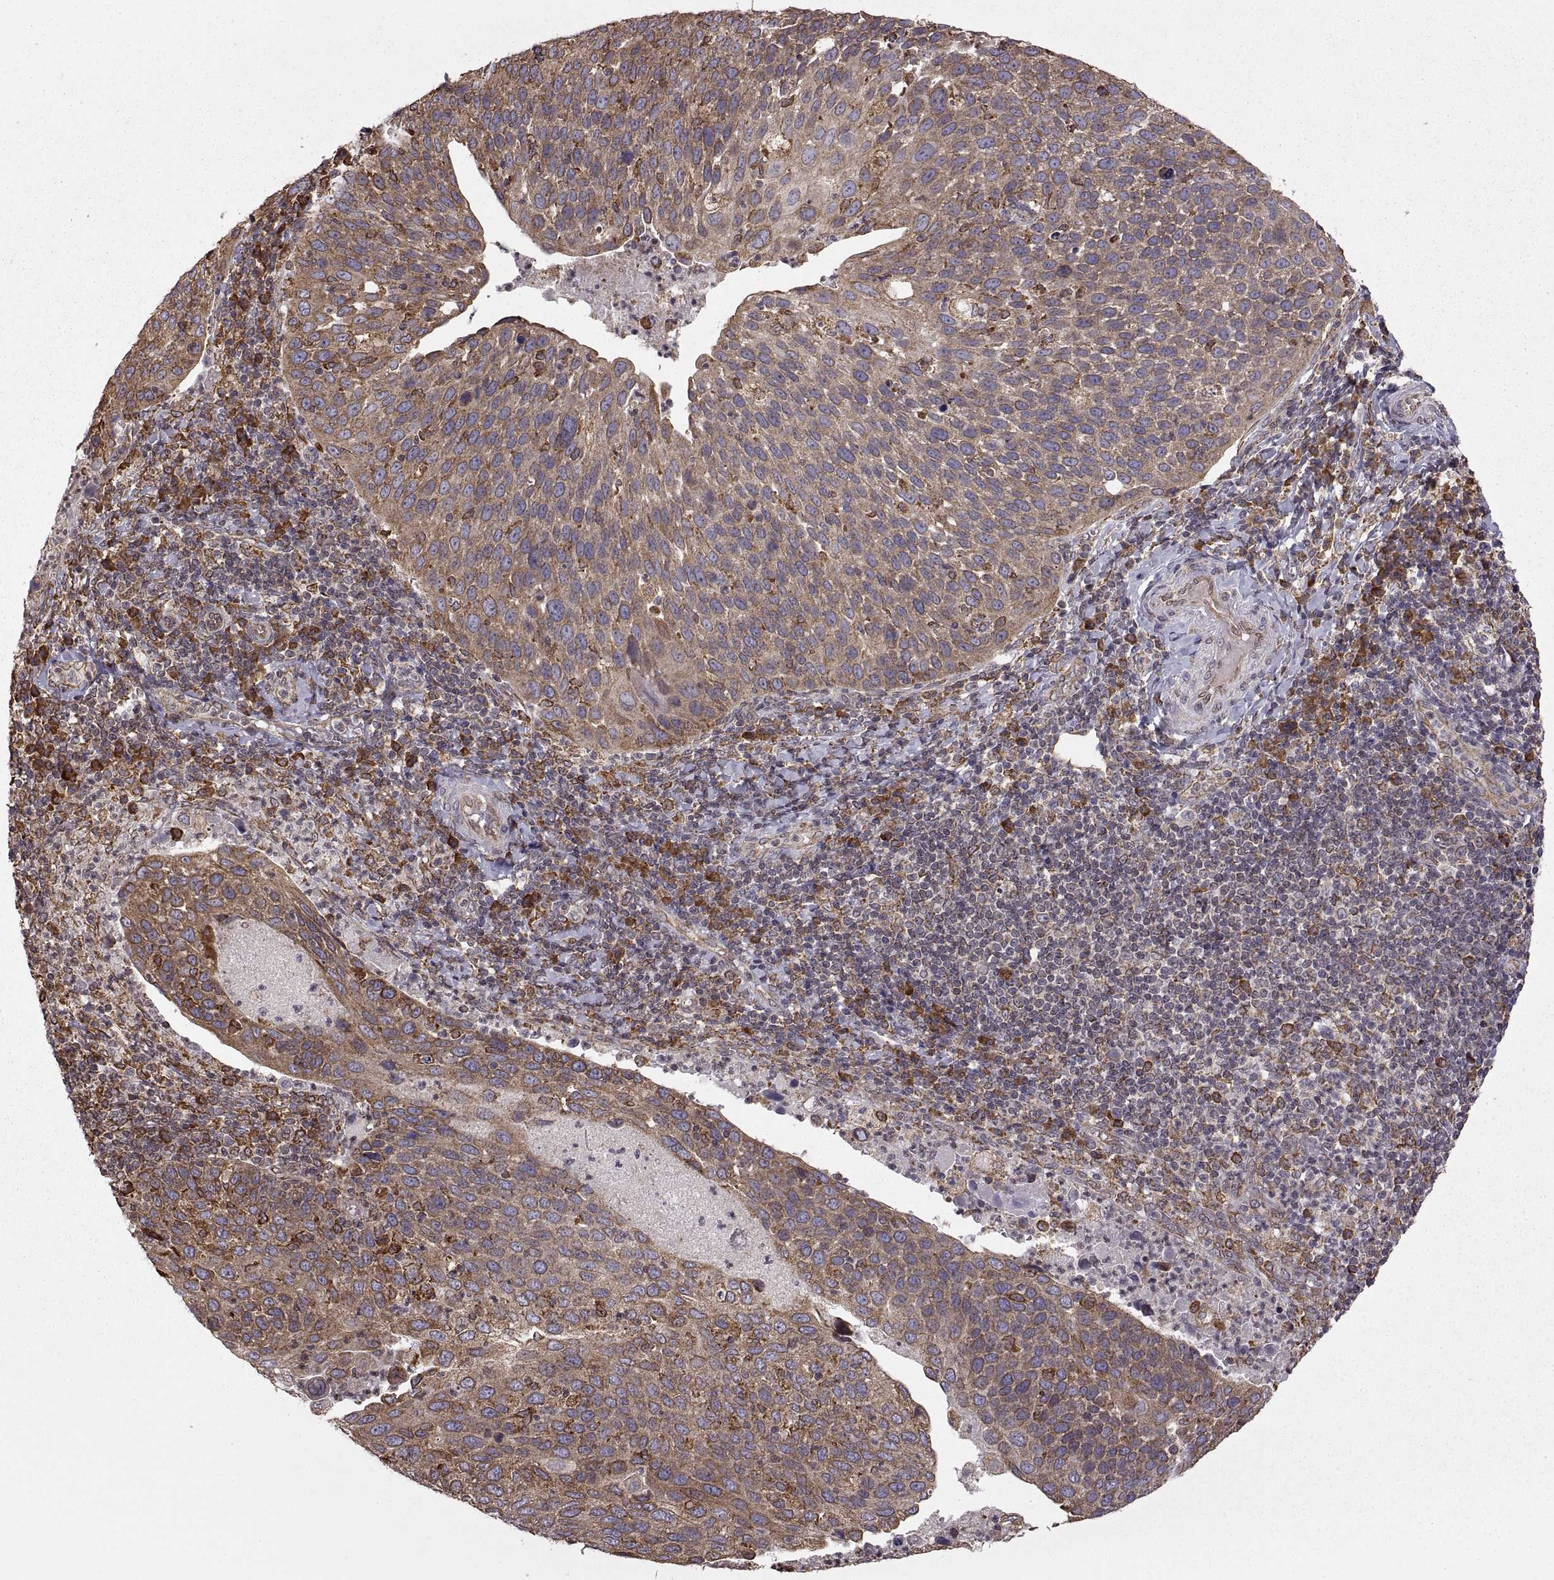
{"staining": {"intensity": "strong", "quantity": "<25%", "location": "cytoplasmic/membranous"}, "tissue": "cervical cancer", "cell_type": "Tumor cells", "image_type": "cancer", "snomed": [{"axis": "morphology", "description": "Squamous cell carcinoma, NOS"}, {"axis": "topography", "description": "Cervix"}], "caption": "Cervical squamous cell carcinoma was stained to show a protein in brown. There is medium levels of strong cytoplasmic/membranous staining in approximately <25% of tumor cells.", "gene": "PDIA3", "patient": {"sex": "female", "age": 54}}